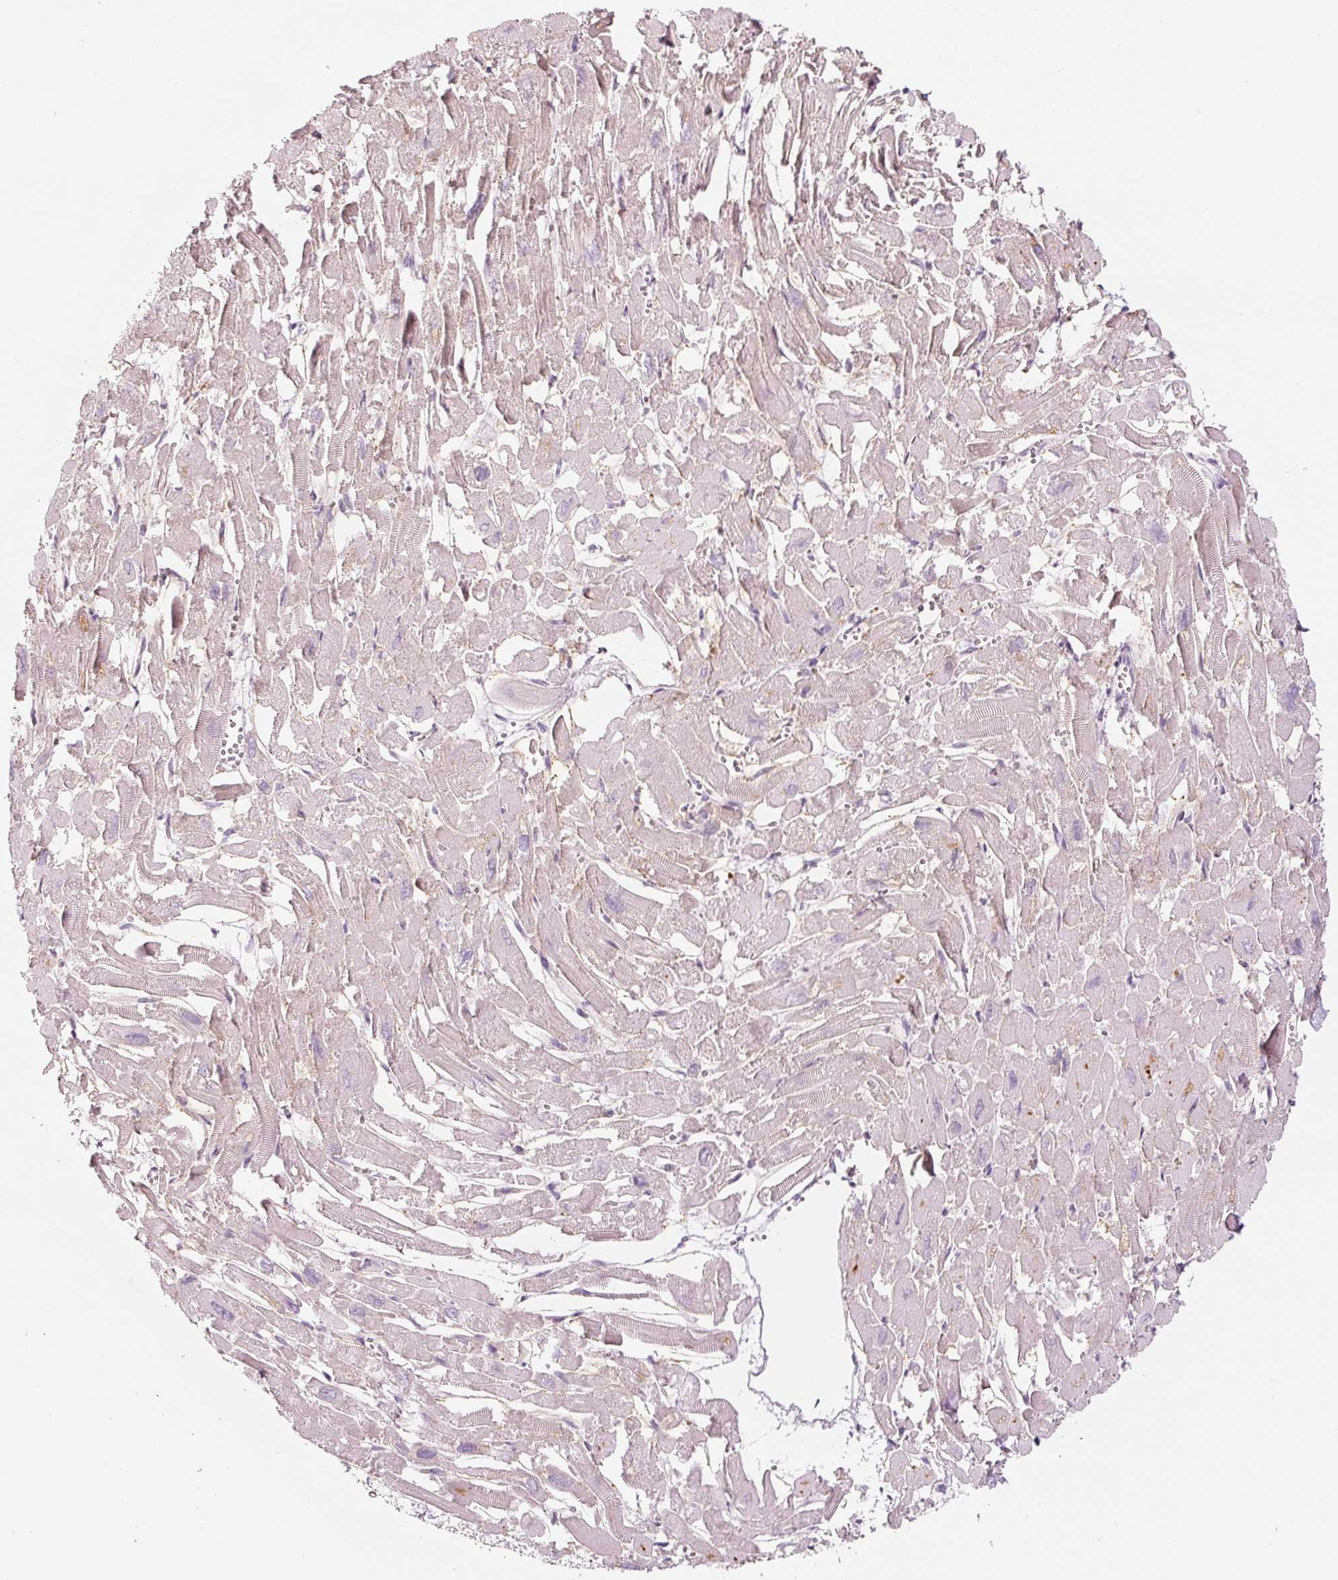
{"staining": {"intensity": "negative", "quantity": "none", "location": "none"}, "tissue": "heart muscle", "cell_type": "Cardiomyocytes", "image_type": "normal", "snomed": [{"axis": "morphology", "description": "Normal tissue, NOS"}, {"axis": "topography", "description": "Heart"}], "caption": "A histopathology image of human heart muscle is negative for staining in cardiomyocytes. (DAB (3,3'-diaminobenzidine) IHC, high magnification).", "gene": "LECT2", "patient": {"sex": "male", "age": 54}}